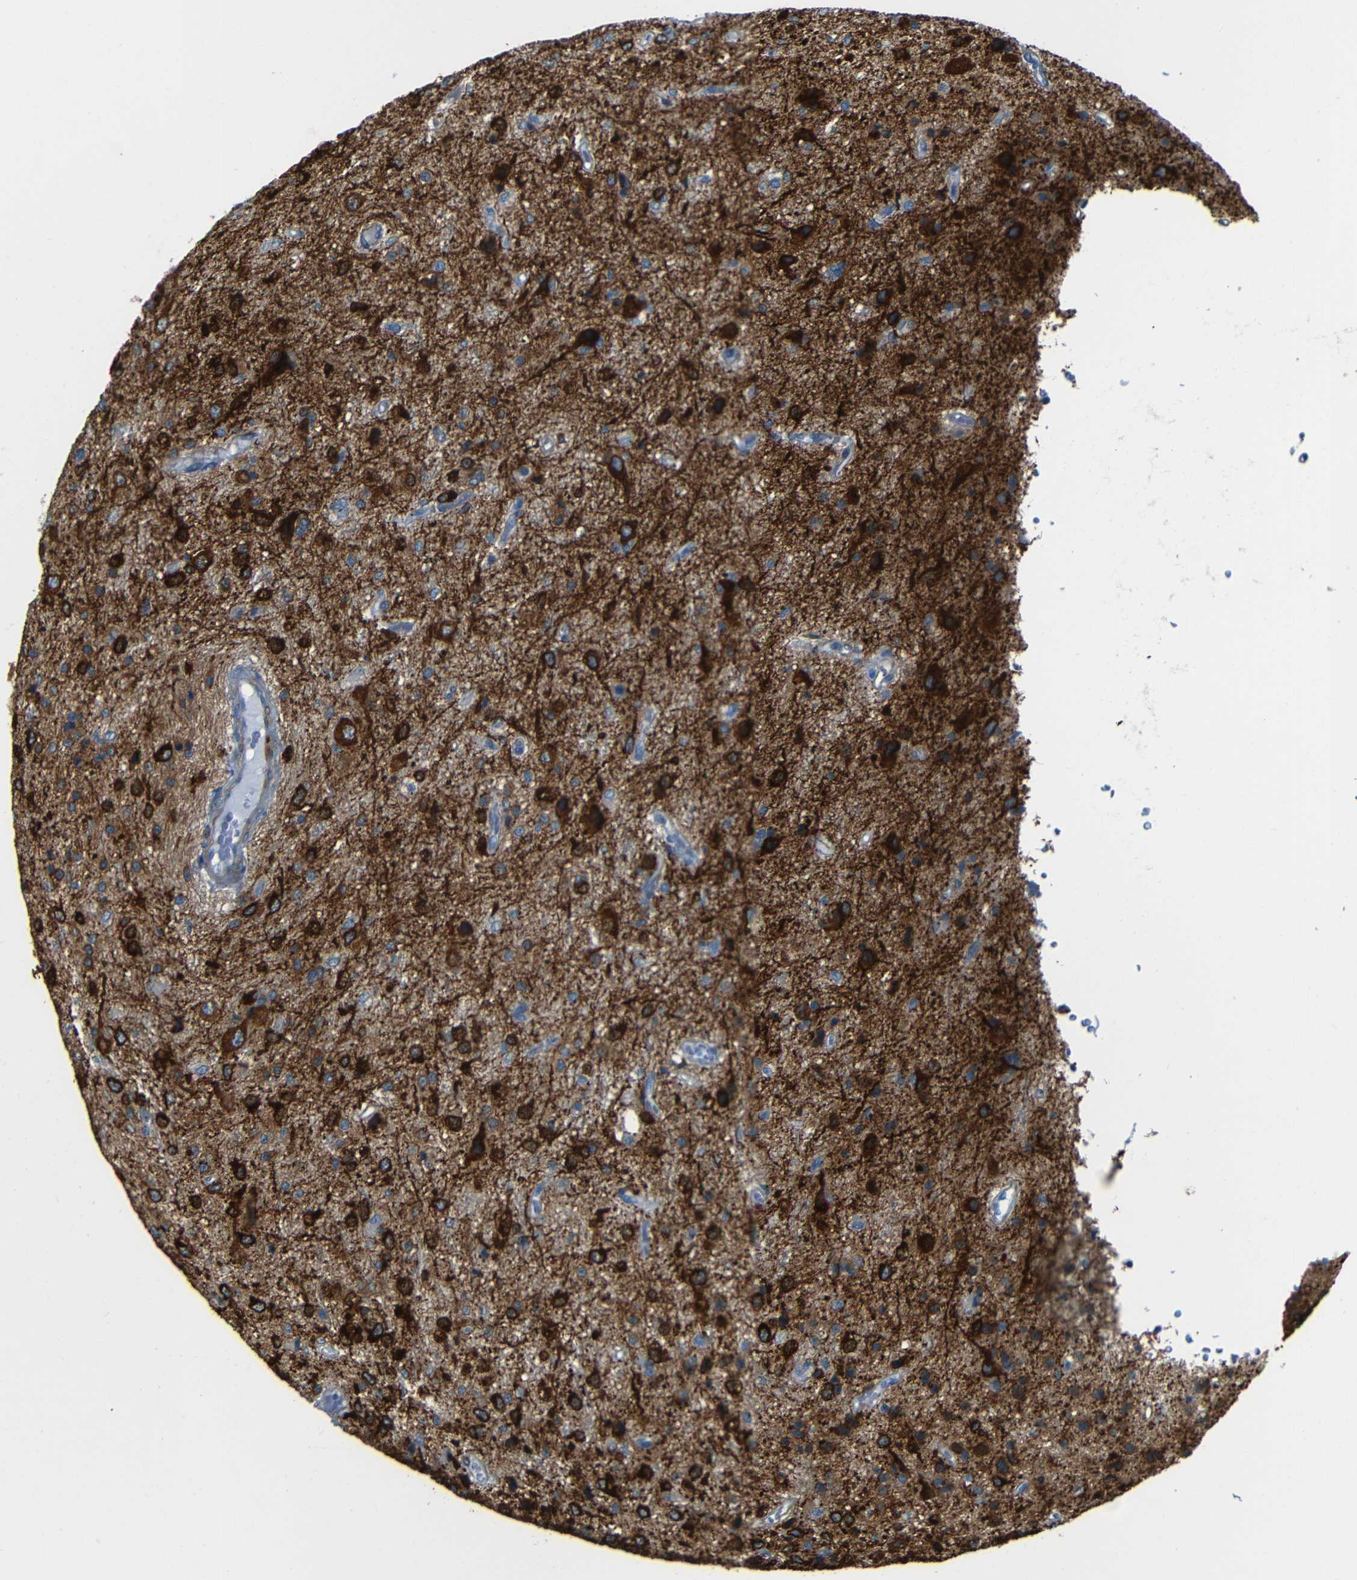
{"staining": {"intensity": "strong", "quantity": ">75%", "location": "cytoplasmic/membranous"}, "tissue": "glioma", "cell_type": "Tumor cells", "image_type": "cancer", "snomed": [{"axis": "morphology", "description": "Glioma, malignant, High grade"}, {"axis": "topography", "description": "pancreas cauda"}], "caption": "Malignant glioma (high-grade) stained for a protein reveals strong cytoplasmic/membranous positivity in tumor cells. The staining was performed using DAB, with brown indicating positive protein expression. Nuclei are stained blue with hematoxylin.", "gene": "MAP2", "patient": {"sex": "male", "age": 60}}